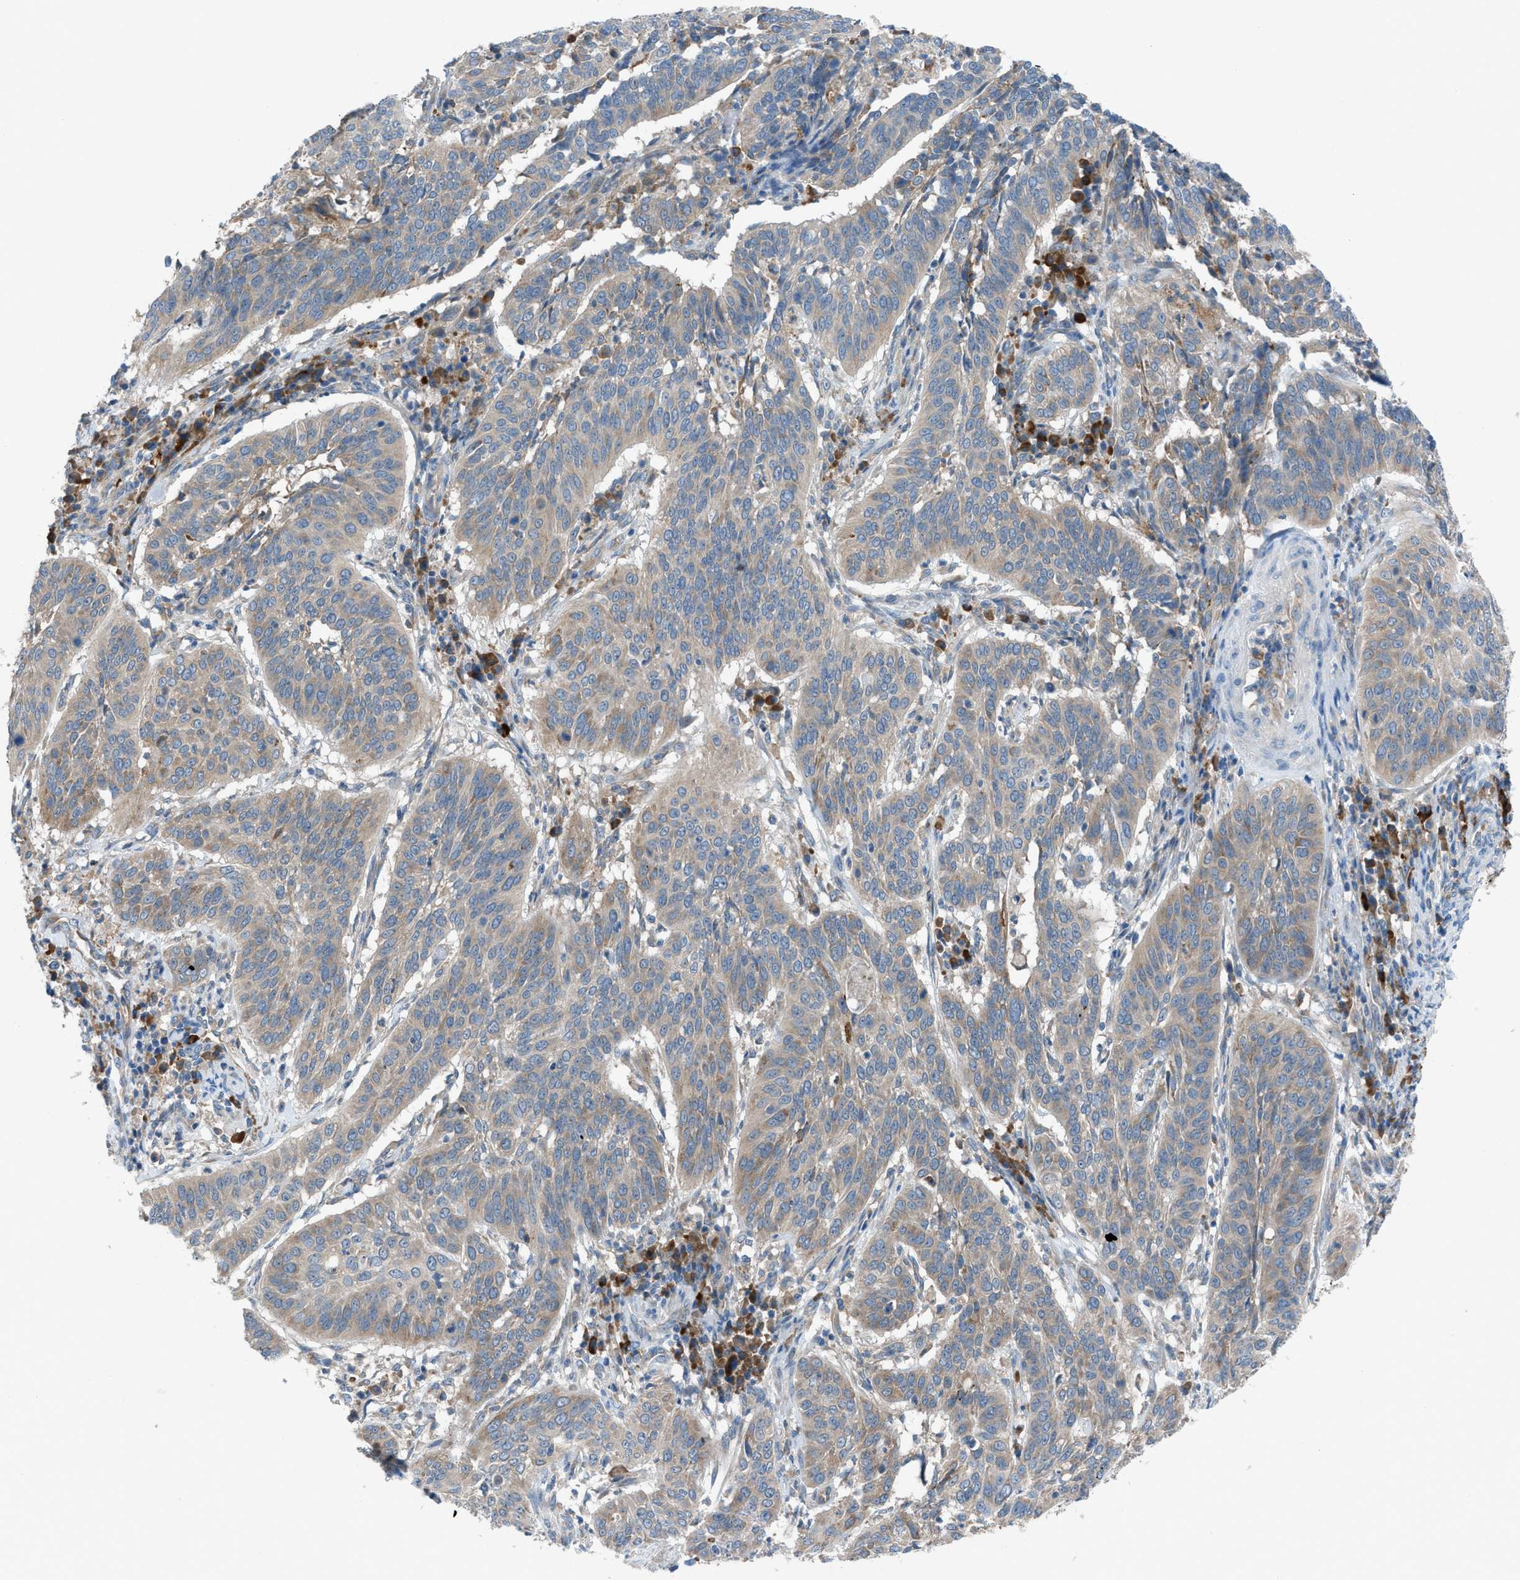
{"staining": {"intensity": "weak", "quantity": "25%-75%", "location": "cytoplasmic/membranous"}, "tissue": "cervical cancer", "cell_type": "Tumor cells", "image_type": "cancer", "snomed": [{"axis": "morphology", "description": "Normal tissue, NOS"}, {"axis": "morphology", "description": "Squamous cell carcinoma, NOS"}, {"axis": "topography", "description": "Cervix"}], "caption": "About 25%-75% of tumor cells in cervical cancer show weak cytoplasmic/membranous protein positivity as visualized by brown immunohistochemical staining.", "gene": "HEG1", "patient": {"sex": "female", "age": 39}}